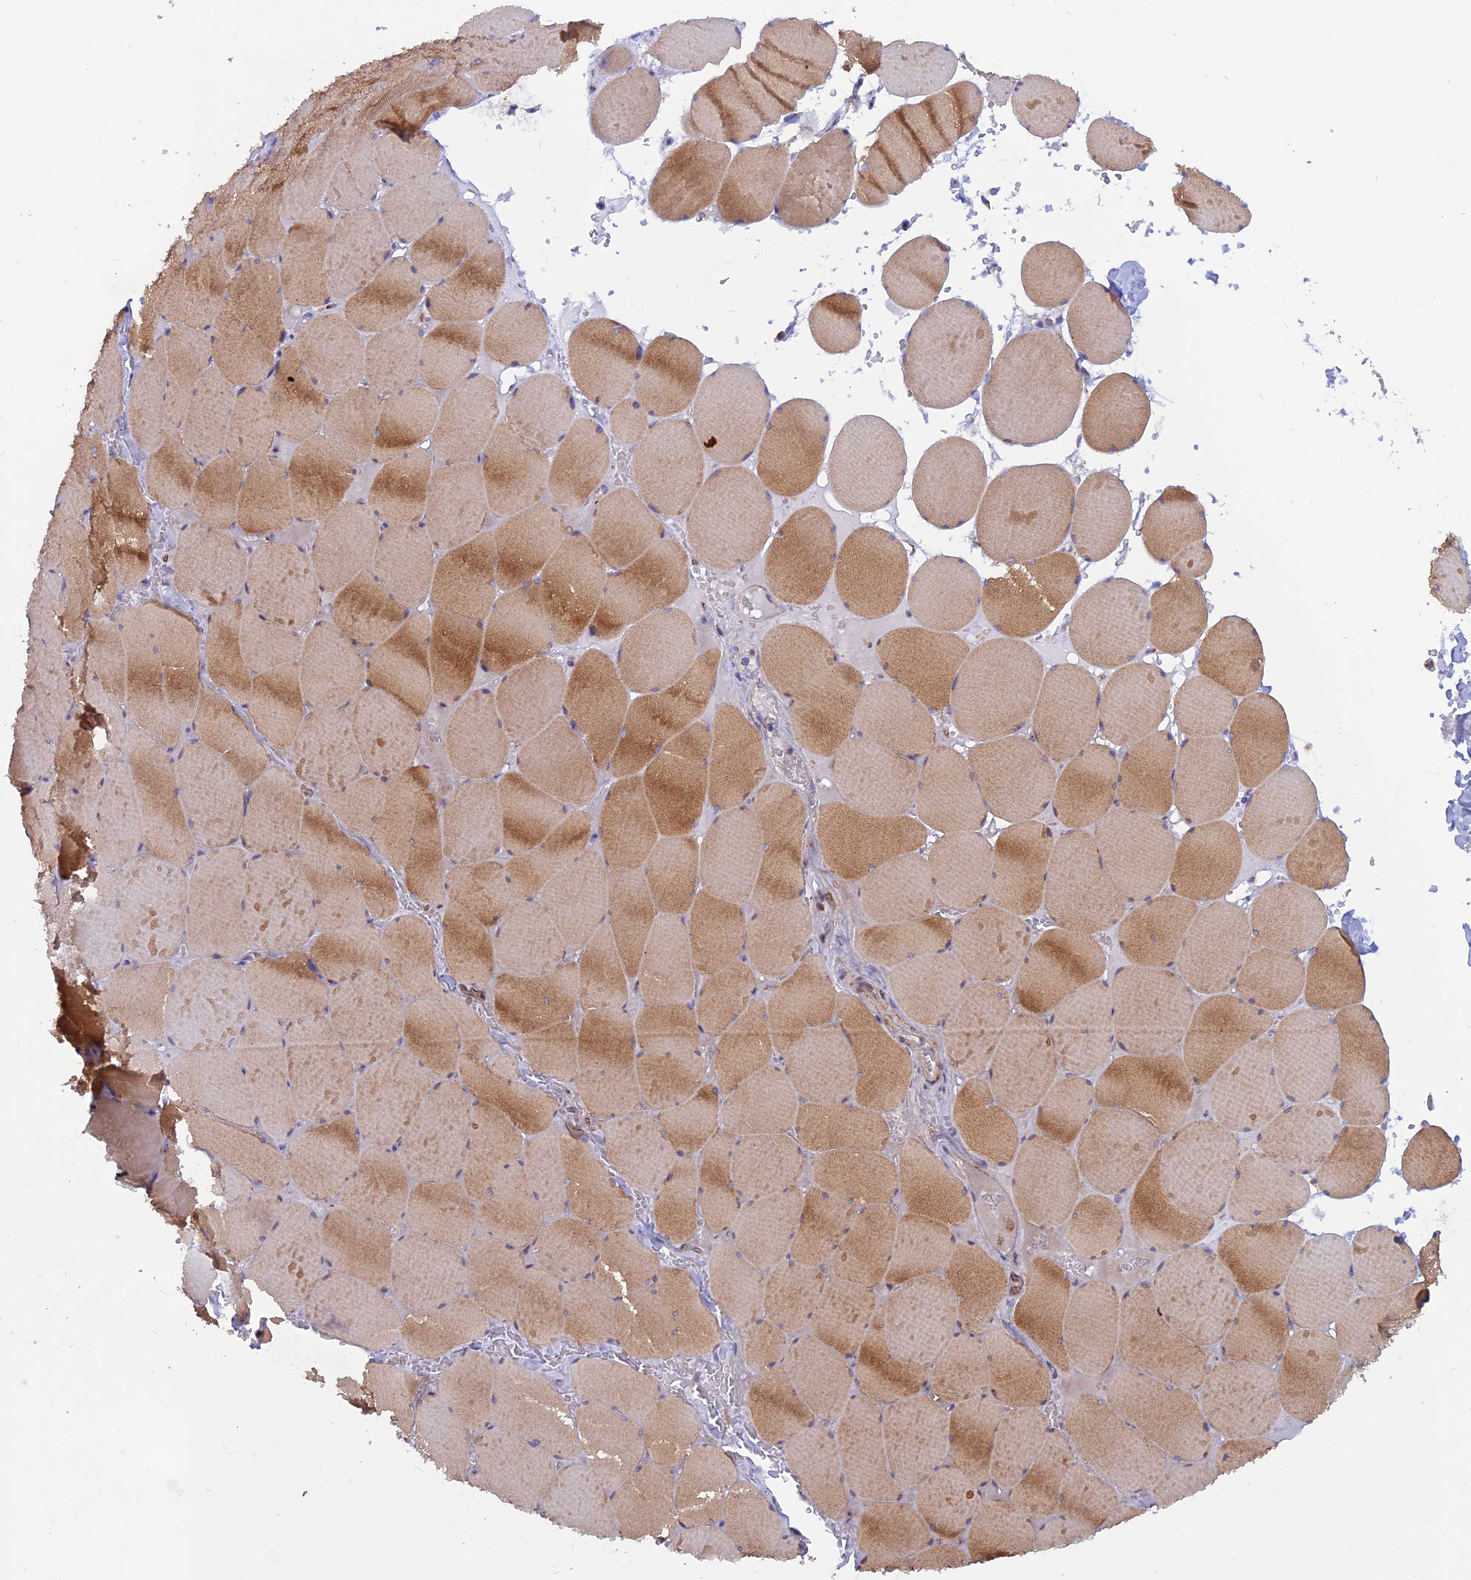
{"staining": {"intensity": "moderate", "quantity": "25%-75%", "location": "cytoplasmic/membranous"}, "tissue": "skeletal muscle", "cell_type": "Myocytes", "image_type": "normal", "snomed": [{"axis": "morphology", "description": "Normal tissue, NOS"}, {"axis": "topography", "description": "Skeletal muscle"}, {"axis": "topography", "description": "Head-Neck"}], "caption": "Protein staining displays moderate cytoplasmic/membranous positivity in approximately 25%-75% of myocytes in unremarkable skeletal muscle. (Brightfield microscopy of DAB IHC at high magnification).", "gene": "GCDH", "patient": {"sex": "male", "age": 66}}